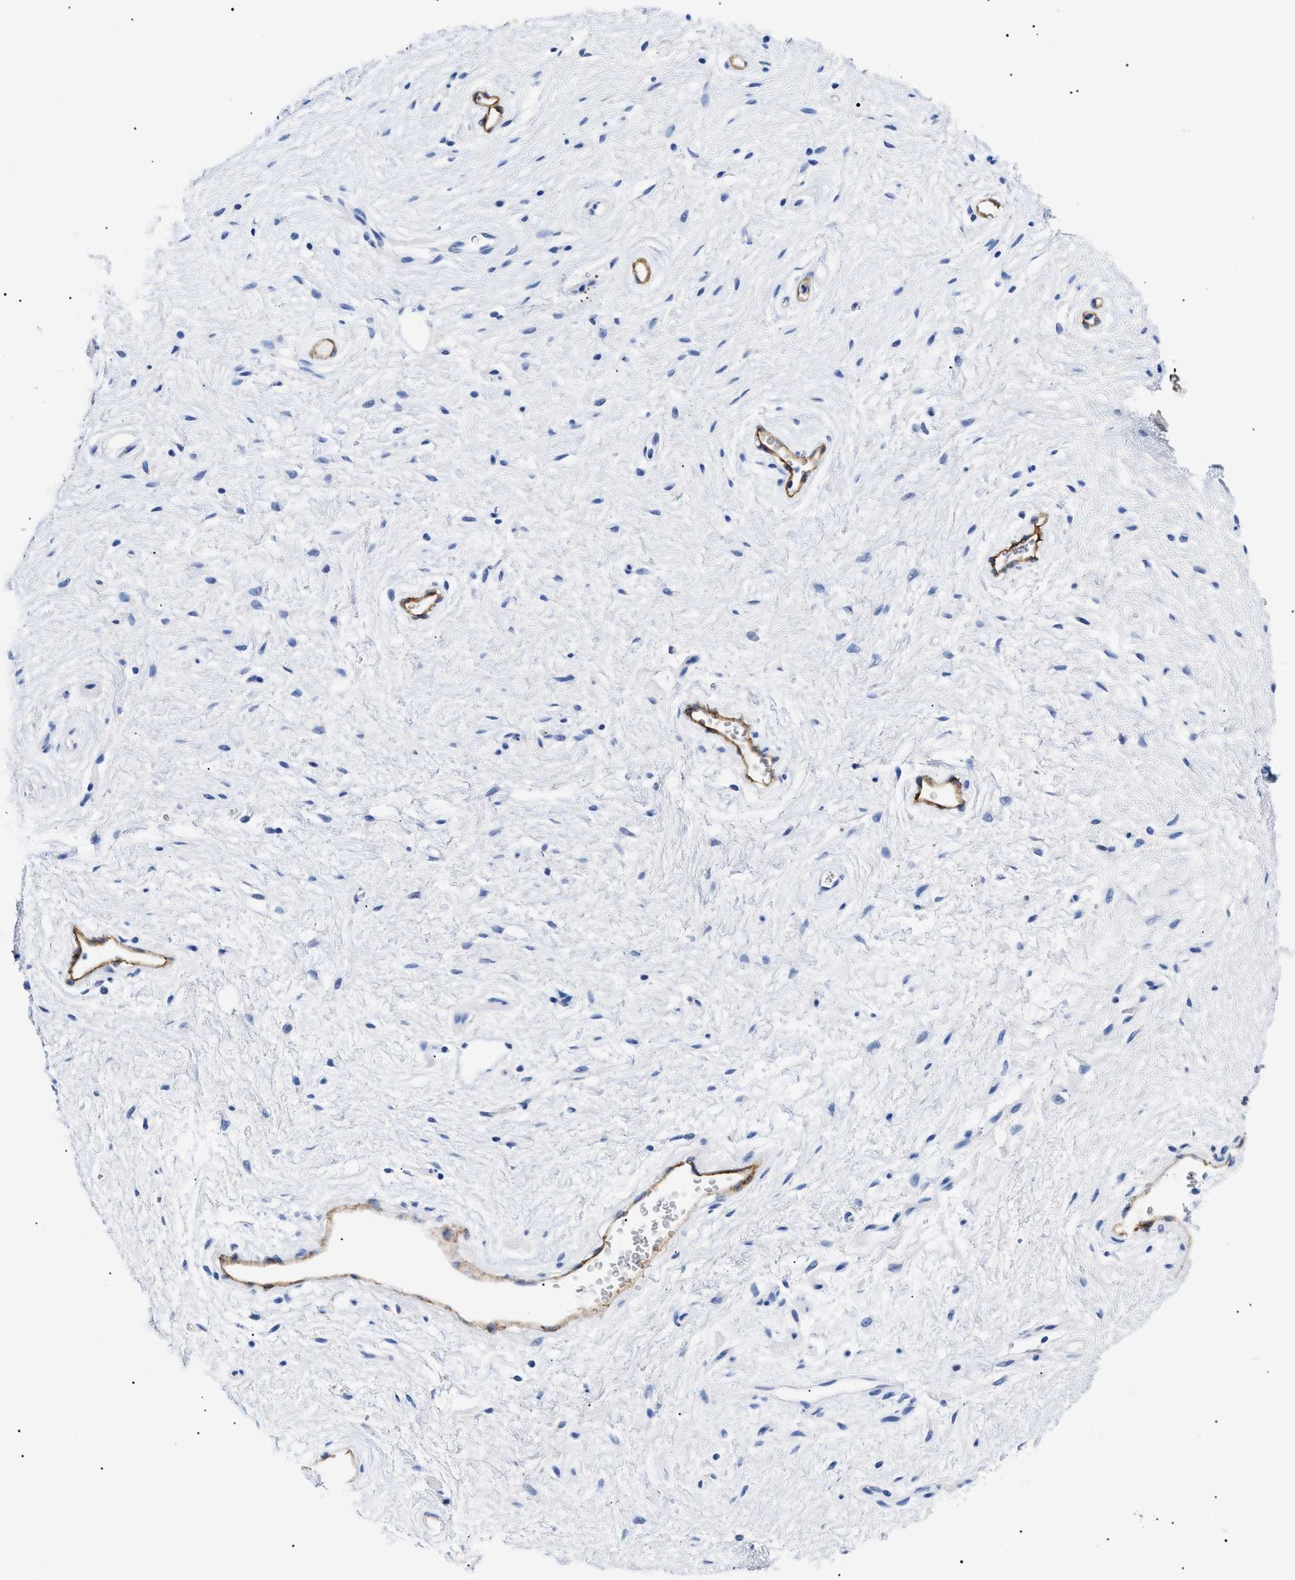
{"staining": {"intensity": "negative", "quantity": "none", "location": "none"}, "tissue": "vagina", "cell_type": "Squamous epithelial cells", "image_type": "normal", "snomed": [{"axis": "morphology", "description": "Normal tissue, NOS"}, {"axis": "topography", "description": "Vagina"}], "caption": "Protein analysis of unremarkable vagina demonstrates no significant positivity in squamous epithelial cells. (DAB (3,3'-diaminobenzidine) IHC with hematoxylin counter stain).", "gene": "ACKR1", "patient": {"sex": "female", "age": 44}}